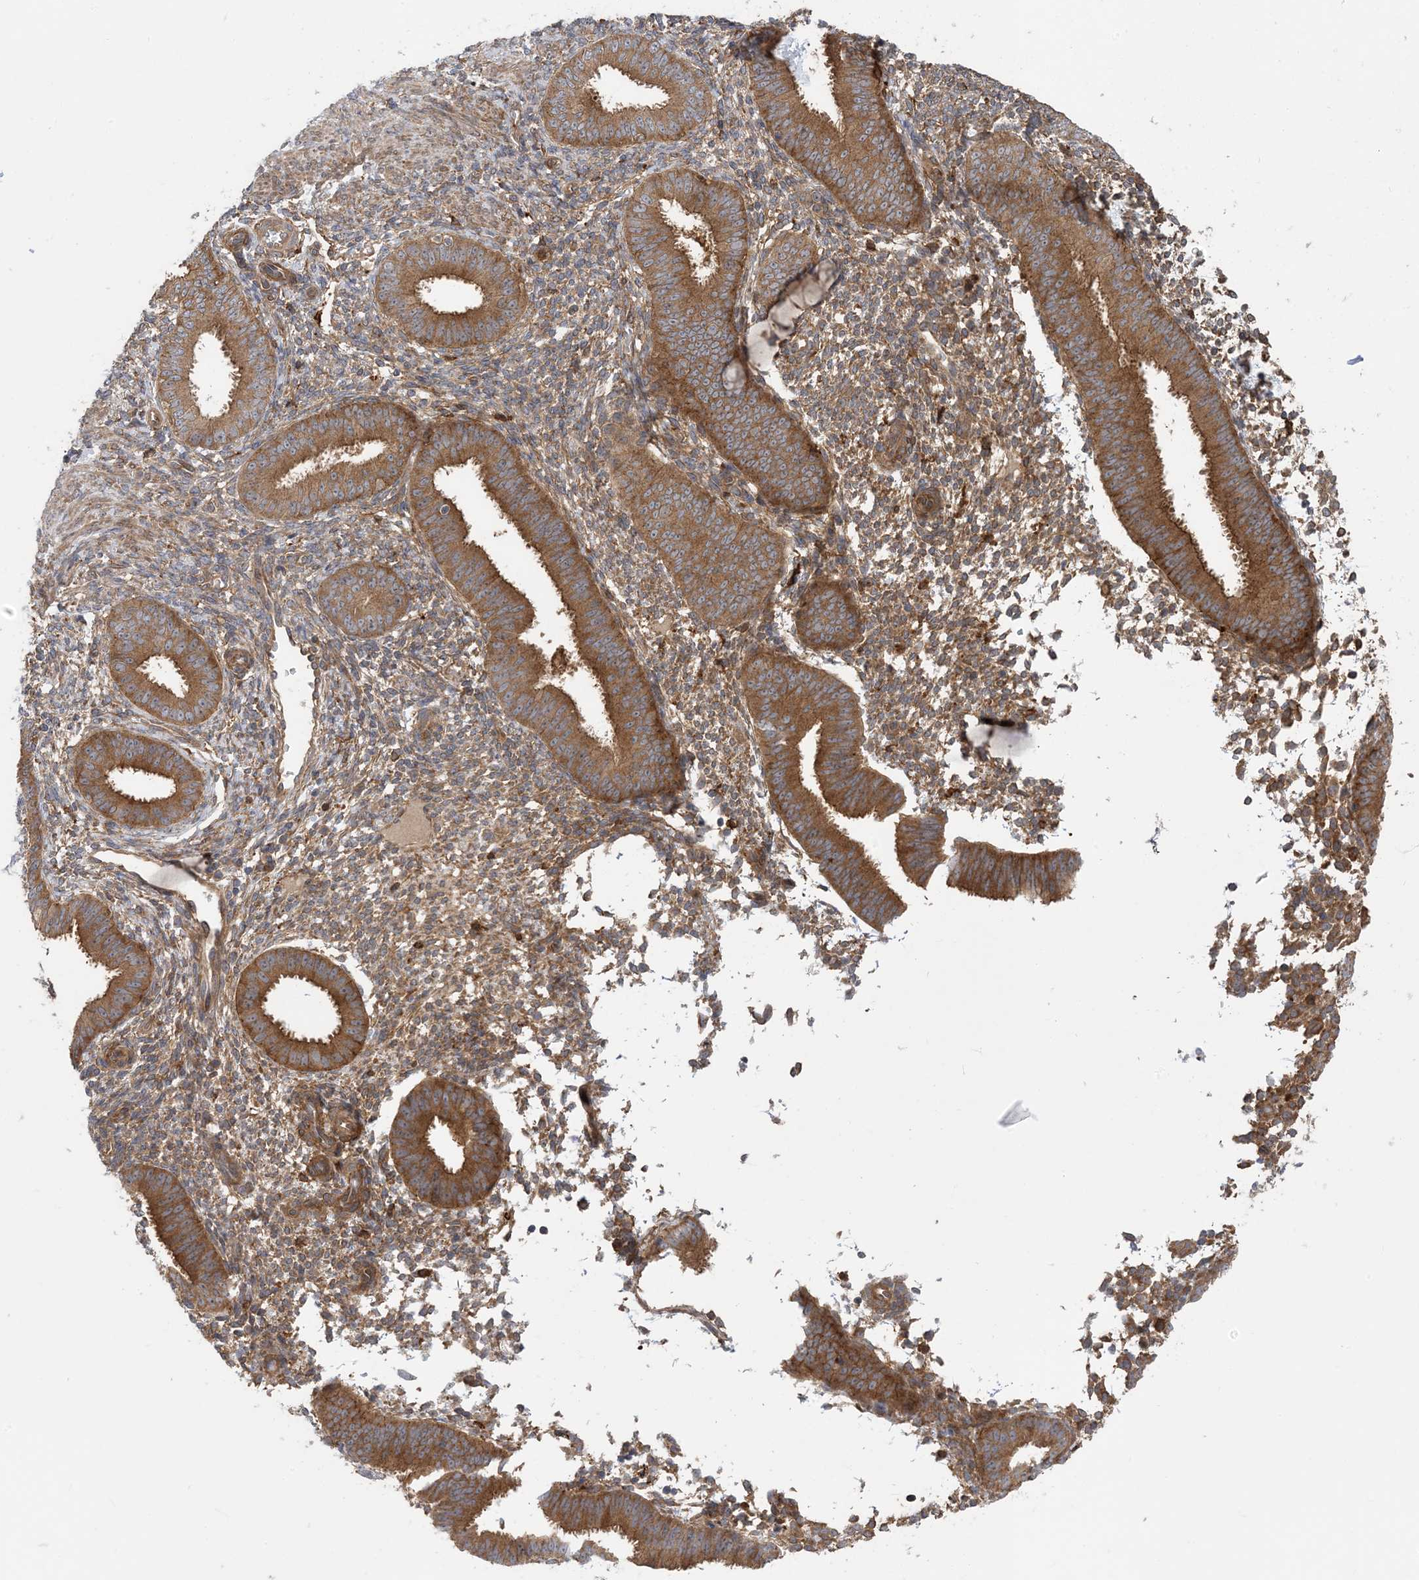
{"staining": {"intensity": "moderate", "quantity": "<25%", "location": "cytoplasmic/membranous"}, "tissue": "endometrium", "cell_type": "Cells in endometrial stroma", "image_type": "normal", "snomed": [{"axis": "morphology", "description": "Normal tissue, NOS"}, {"axis": "topography", "description": "Uterus"}, {"axis": "topography", "description": "Endometrium"}], "caption": "Protein expression by immunohistochemistry exhibits moderate cytoplasmic/membranous staining in approximately <25% of cells in endometrial stroma in unremarkable endometrium. The staining was performed using DAB to visualize the protein expression in brown, while the nuclei were stained in blue with hematoxylin (Magnification: 20x).", "gene": "HS1BP3", "patient": {"sex": "female", "age": 48}}